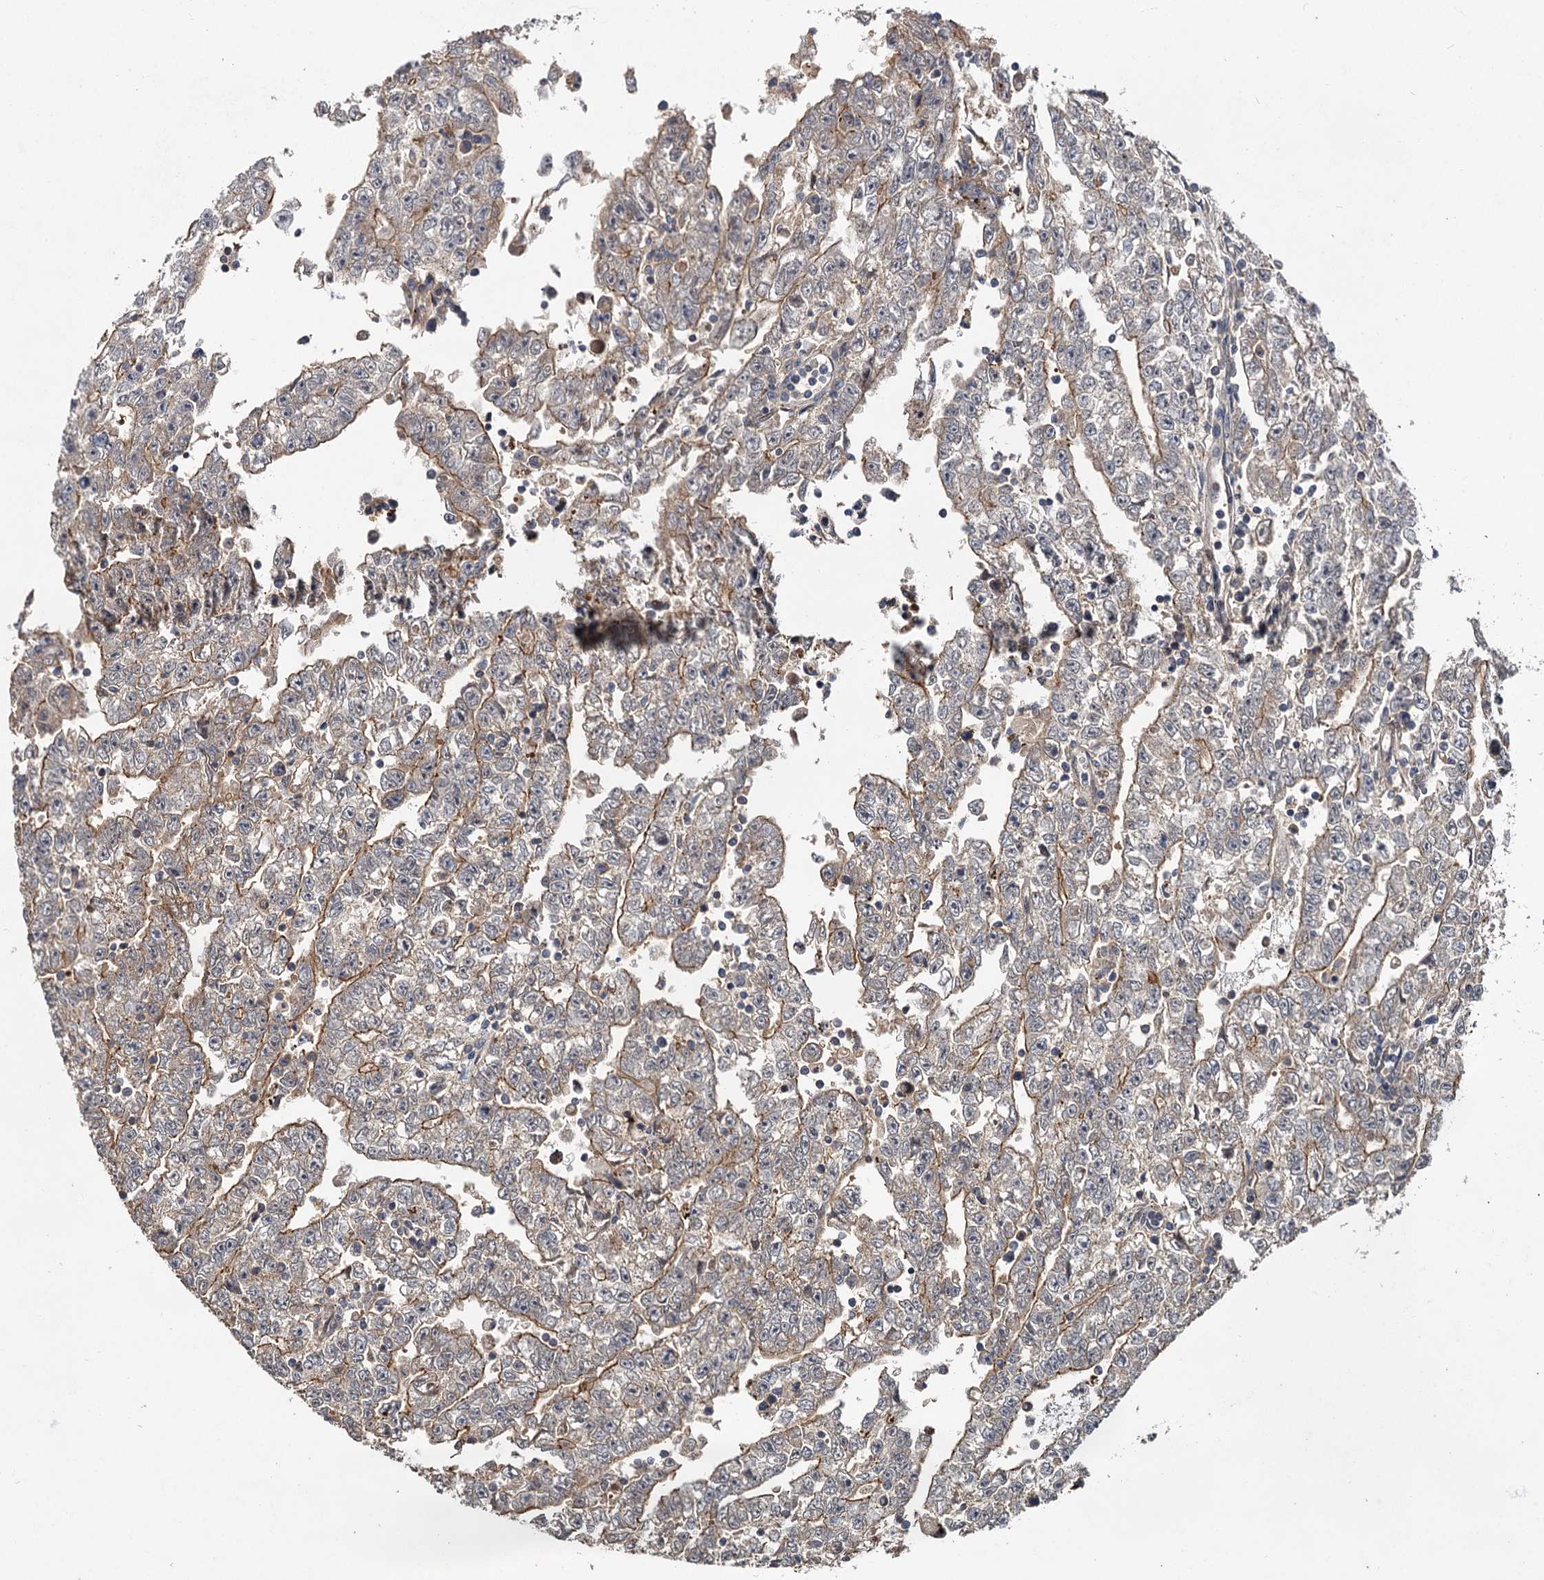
{"staining": {"intensity": "weak", "quantity": ">75%", "location": "cytoplasmic/membranous"}, "tissue": "testis cancer", "cell_type": "Tumor cells", "image_type": "cancer", "snomed": [{"axis": "morphology", "description": "Carcinoma, Embryonal, NOS"}, {"axis": "topography", "description": "Testis"}], "caption": "High-magnification brightfield microscopy of testis cancer stained with DAB (3,3'-diaminobenzidine) (brown) and counterstained with hematoxylin (blue). tumor cells exhibit weak cytoplasmic/membranous expression is appreciated in approximately>75% of cells.", "gene": "ZNF324", "patient": {"sex": "male", "age": 25}}